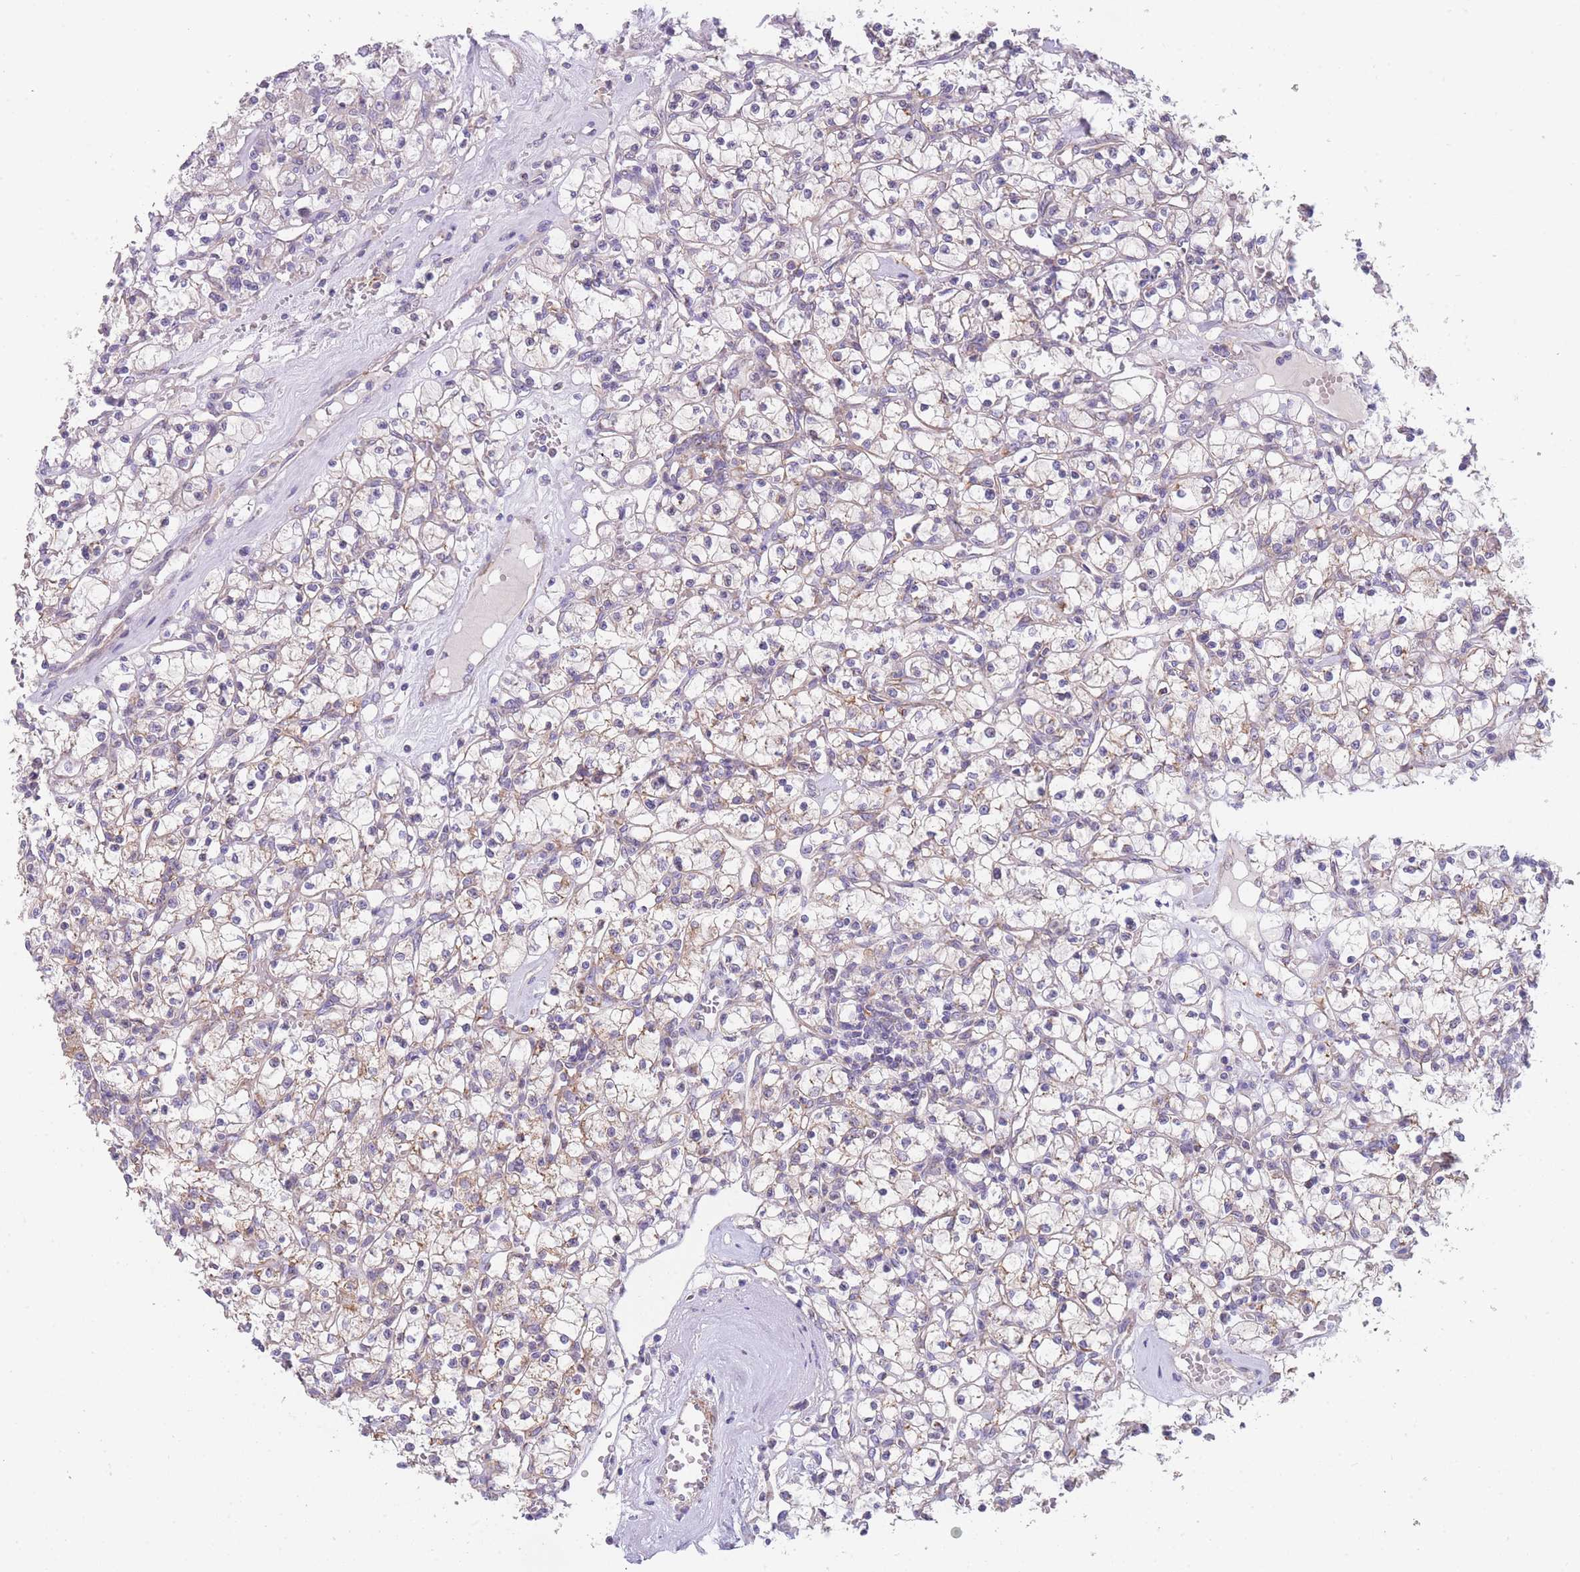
{"staining": {"intensity": "negative", "quantity": "none", "location": "none"}, "tissue": "renal cancer", "cell_type": "Tumor cells", "image_type": "cancer", "snomed": [{"axis": "morphology", "description": "Adenocarcinoma, NOS"}, {"axis": "topography", "description": "Kidney"}], "caption": "Histopathology image shows no significant protein positivity in tumor cells of renal adenocarcinoma. (IHC, brightfield microscopy, high magnification).", "gene": "SMPD4", "patient": {"sex": "female", "age": 59}}